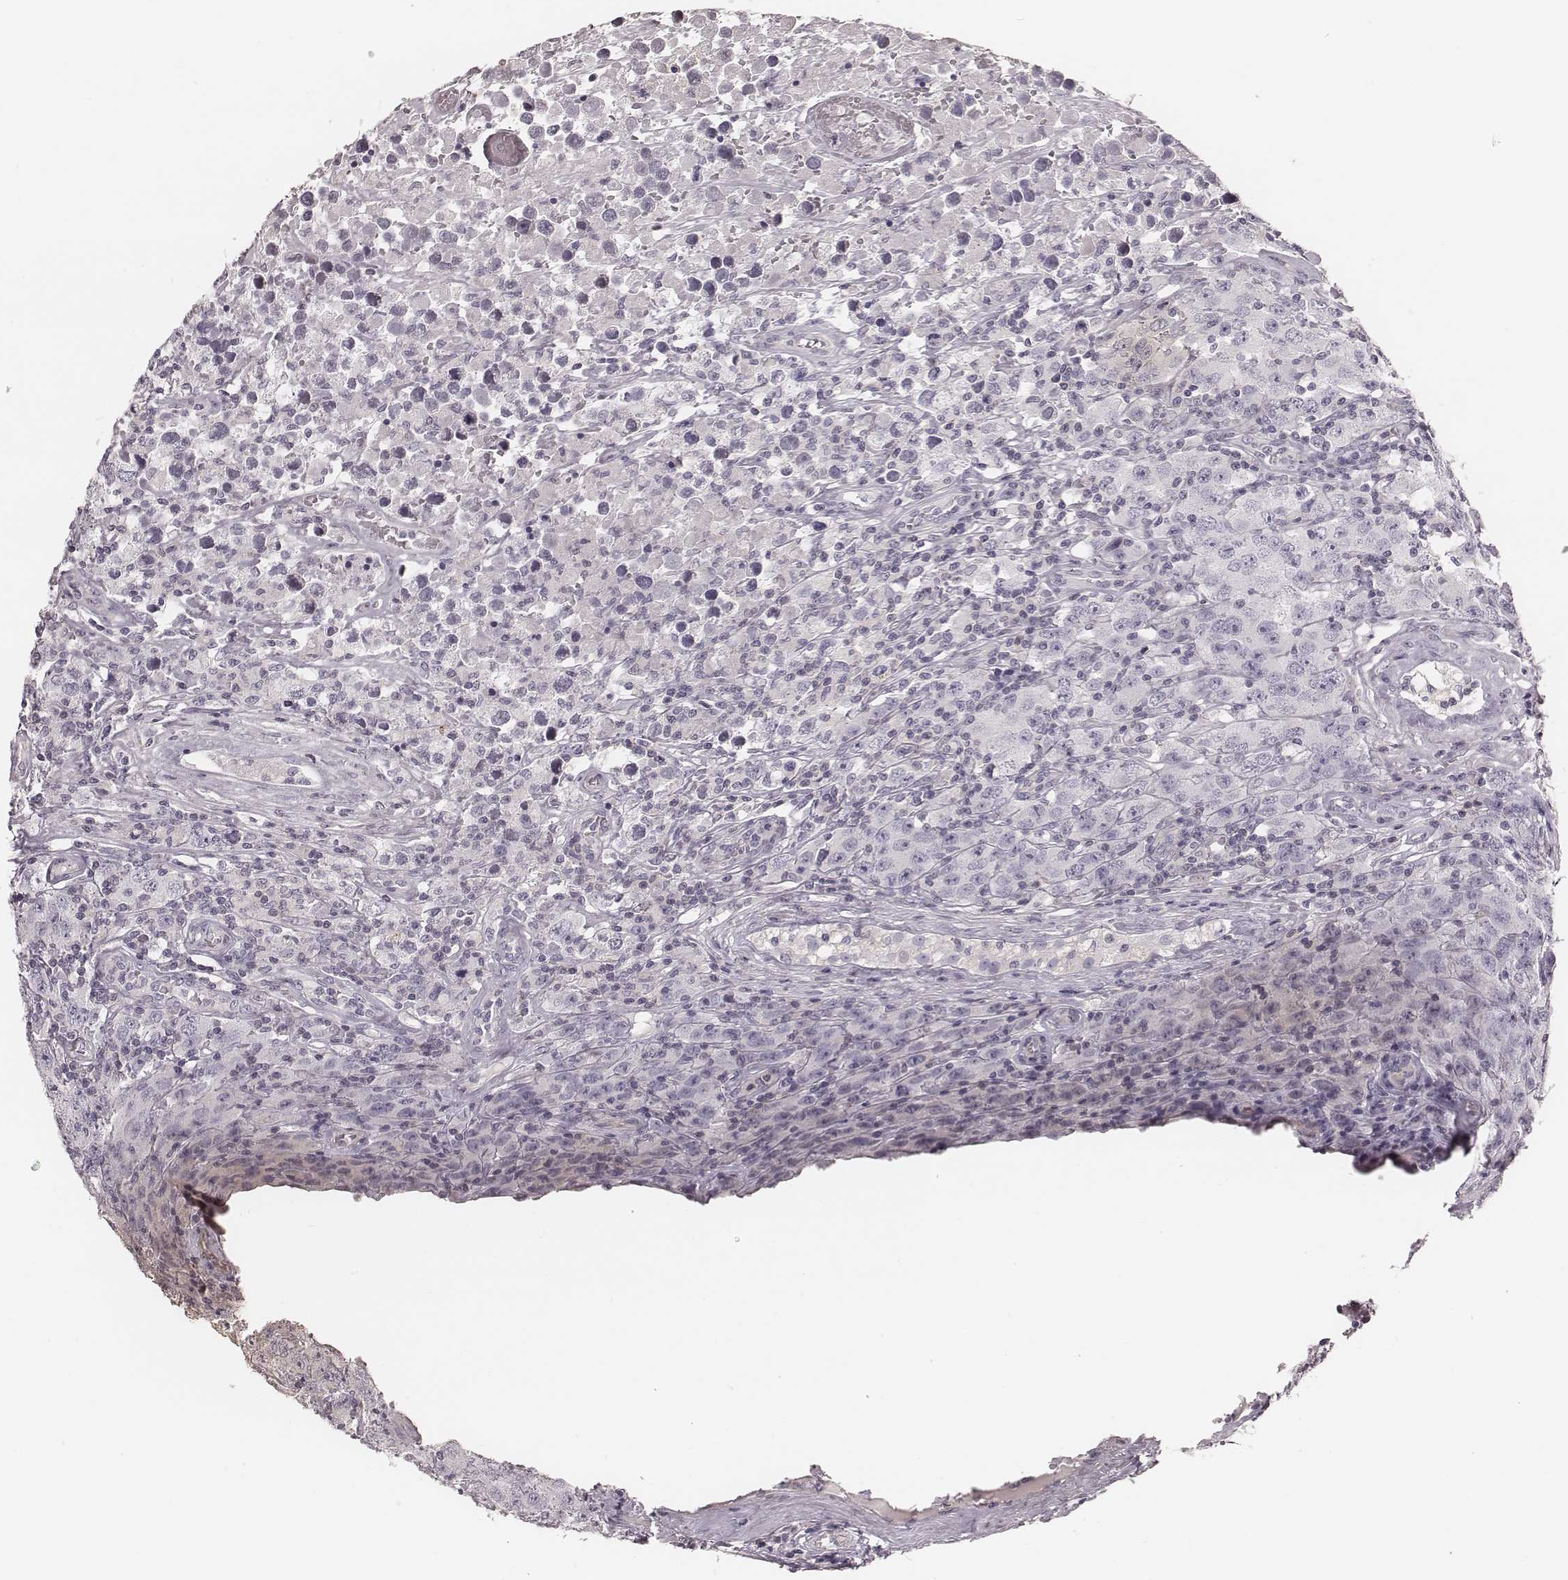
{"staining": {"intensity": "negative", "quantity": "none", "location": "none"}, "tissue": "testis cancer", "cell_type": "Tumor cells", "image_type": "cancer", "snomed": [{"axis": "morphology", "description": "Seminoma, NOS"}, {"axis": "topography", "description": "Testis"}], "caption": "DAB (3,3'-diaminobenzidine) immunohistochemical staining of testis cancer (seminoma) reveals no significant positivity in tumor cells.", "gene": "S100Z", "patient": {"sex": "male", "age": 52}}